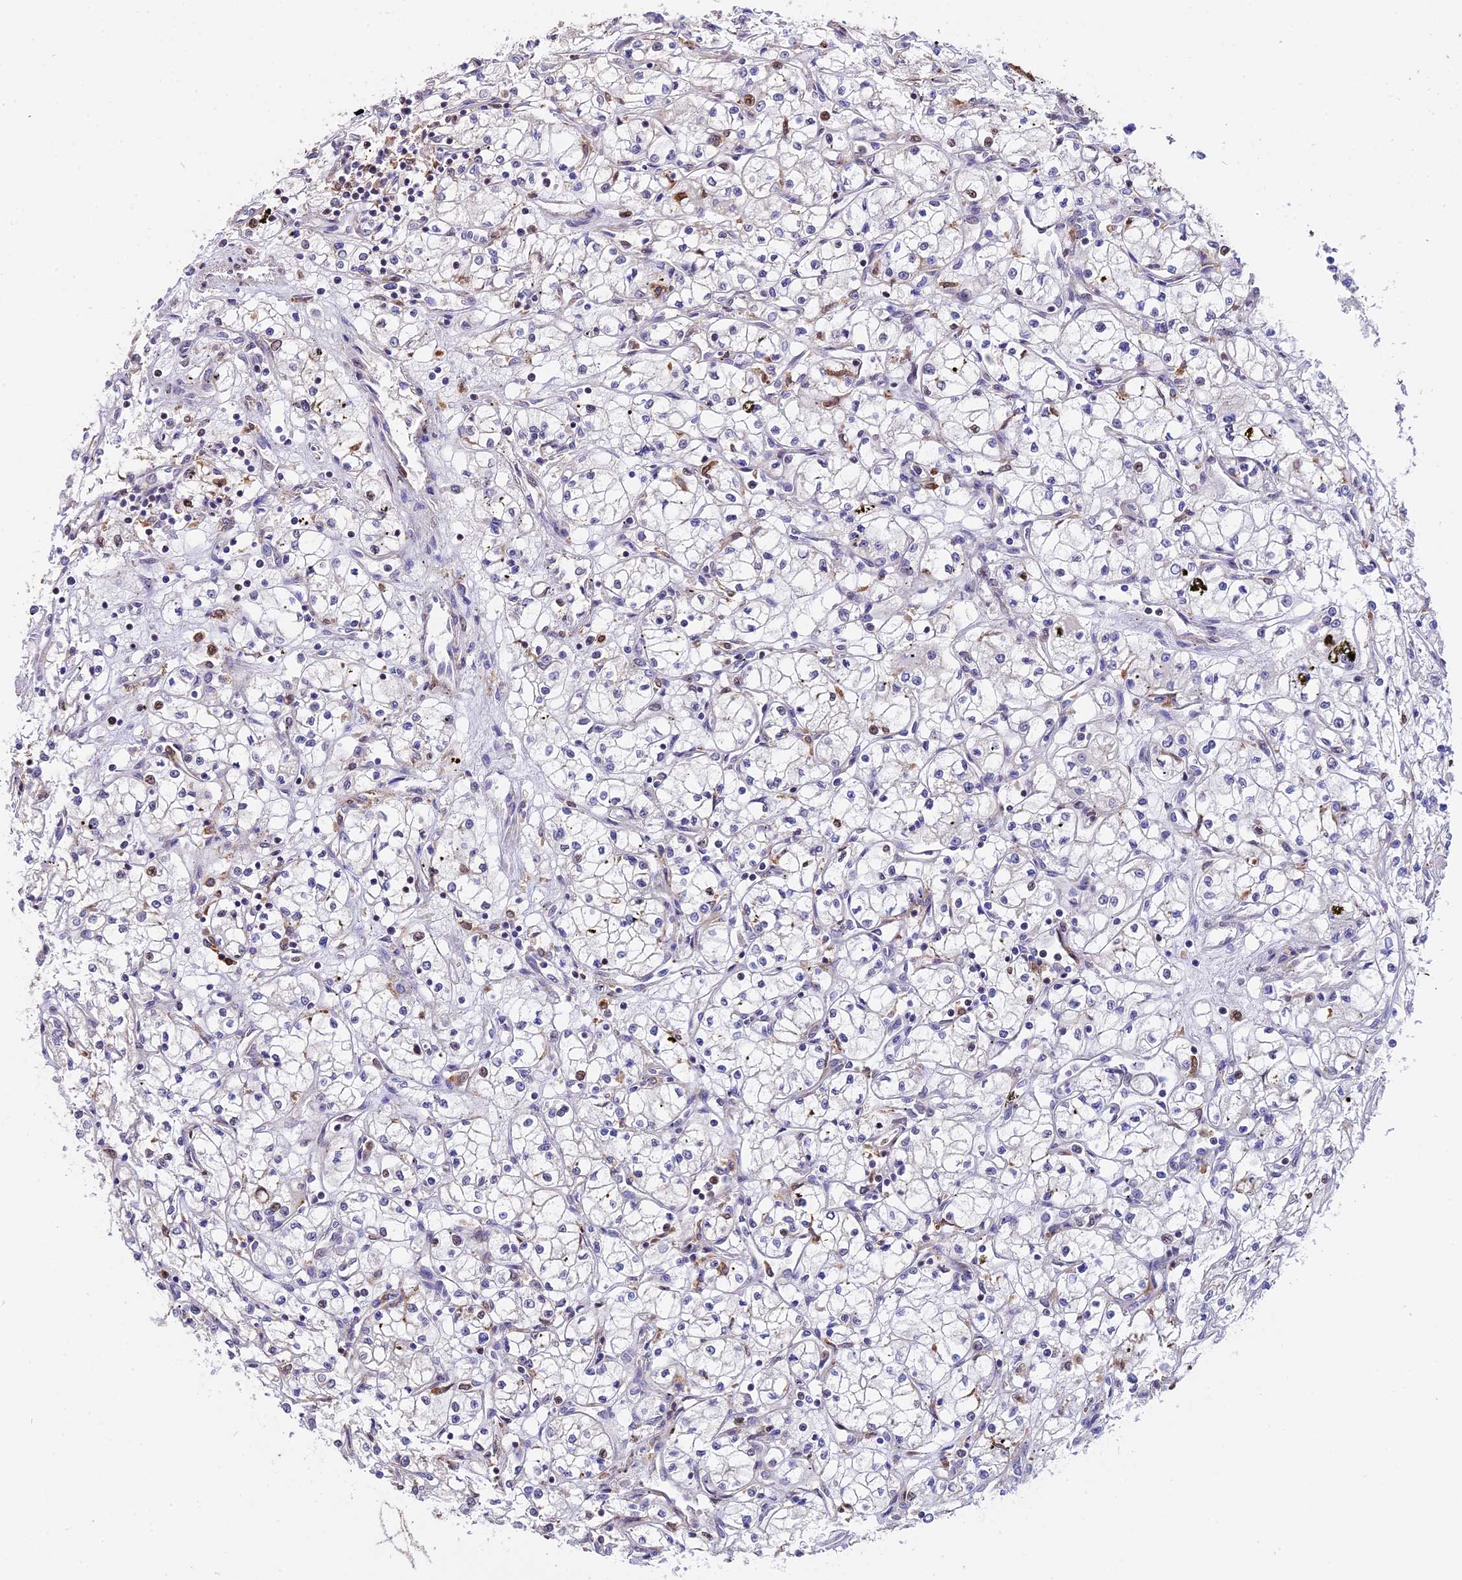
{"staining": {"intensity": "negative", "quantity": "none", "location": "none"}, "tissue": "renal cancer", "cell_type": "Tumor cells", "image_type": "cancer", "snomed": [{"axis": "morphology", "description": "Adenocarcinoma, NOS"}, {"axis": "topography", "description": "Kidney"}], "caption": "The micrograph displays no staining of tumor cells in renal adenocarcinoma. (DAB (3,3'-diaminobenzidine) immunohistochemistry, high magnification).", "gene": "HERPUD1", "patient": {"sex": "male", "age": 59}}